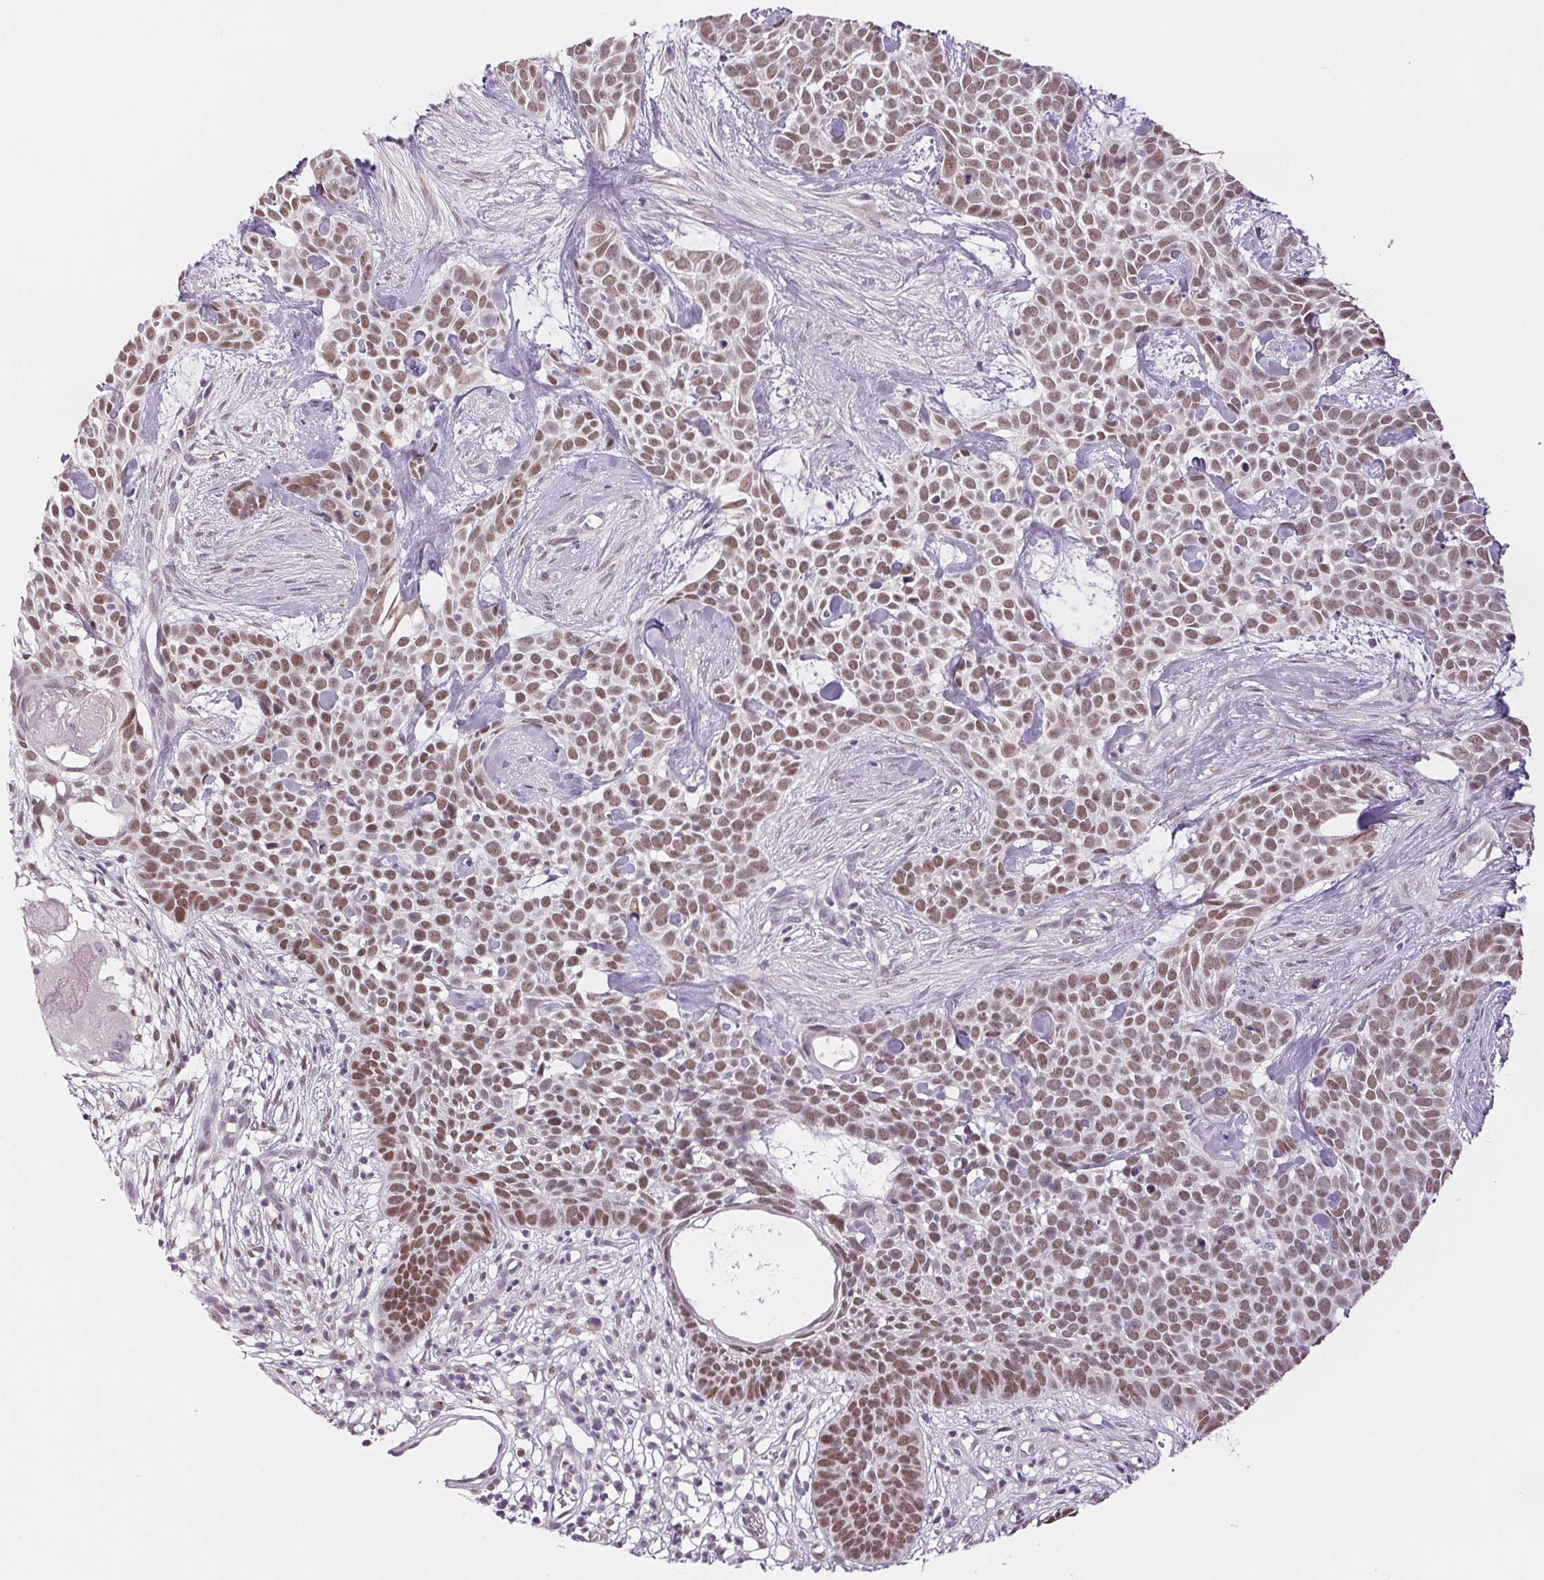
{"staining": {"intensity": "weak", "quantity": ">75%", "location": "nuclear"}, "tissue": "skin cancer", "cell_type": "Tumor cells", "image_type": "cancer", "snomed": [{"axis": "morphology", "description": "Basal cell carcinoma"}, {"axis": "topography", "description": "Skin"}], "caption": "Basal cell carcinoma (skin) was stained to show a protein in brown. There is low levels of weak nuclear staining in approximately >75% of tumor cells.", "gene": "DNAJC6", "patient": {"sex": "male", "age": 69}}